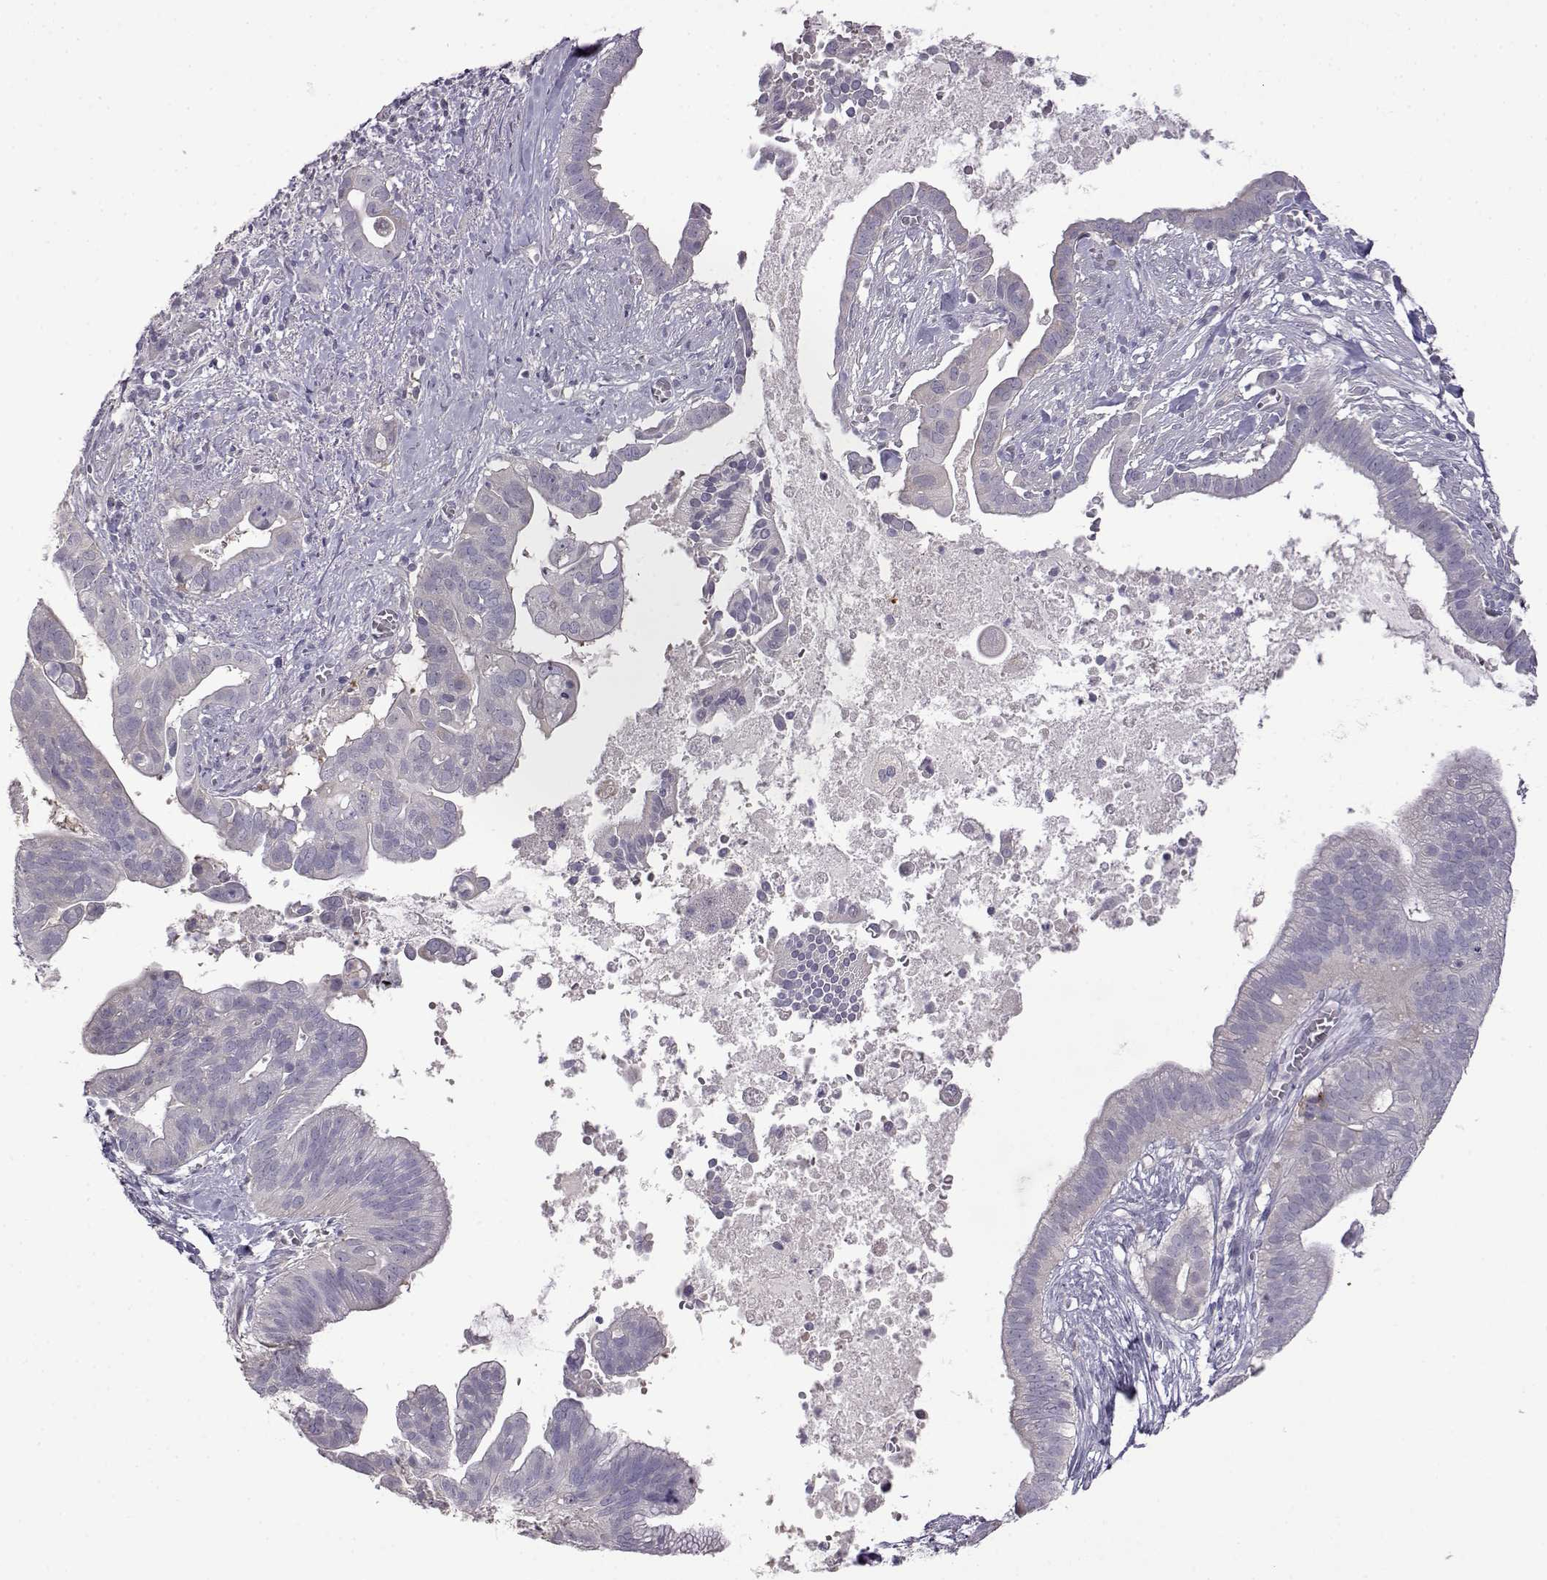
{"staining": {"intensity": "negative", "quantity": "none", "location": "none"}, "tissue": "pancreatic cancer", "cell_type": "Tumor cells", "image_type": "cancer", "snomed": [{"axis": "morphology", "description": "Adenocarcinoma, NOS"}, {"axis": "topography", "description": "Pancreas"}], "caption": "DAB (3,3'-diaminobenzidine) immunohistochemical staining of pancreatic cancer displays no significant positivity in tumor cells.", "gene": "VGF", "patient": {"sex": "male", "age": 61}}